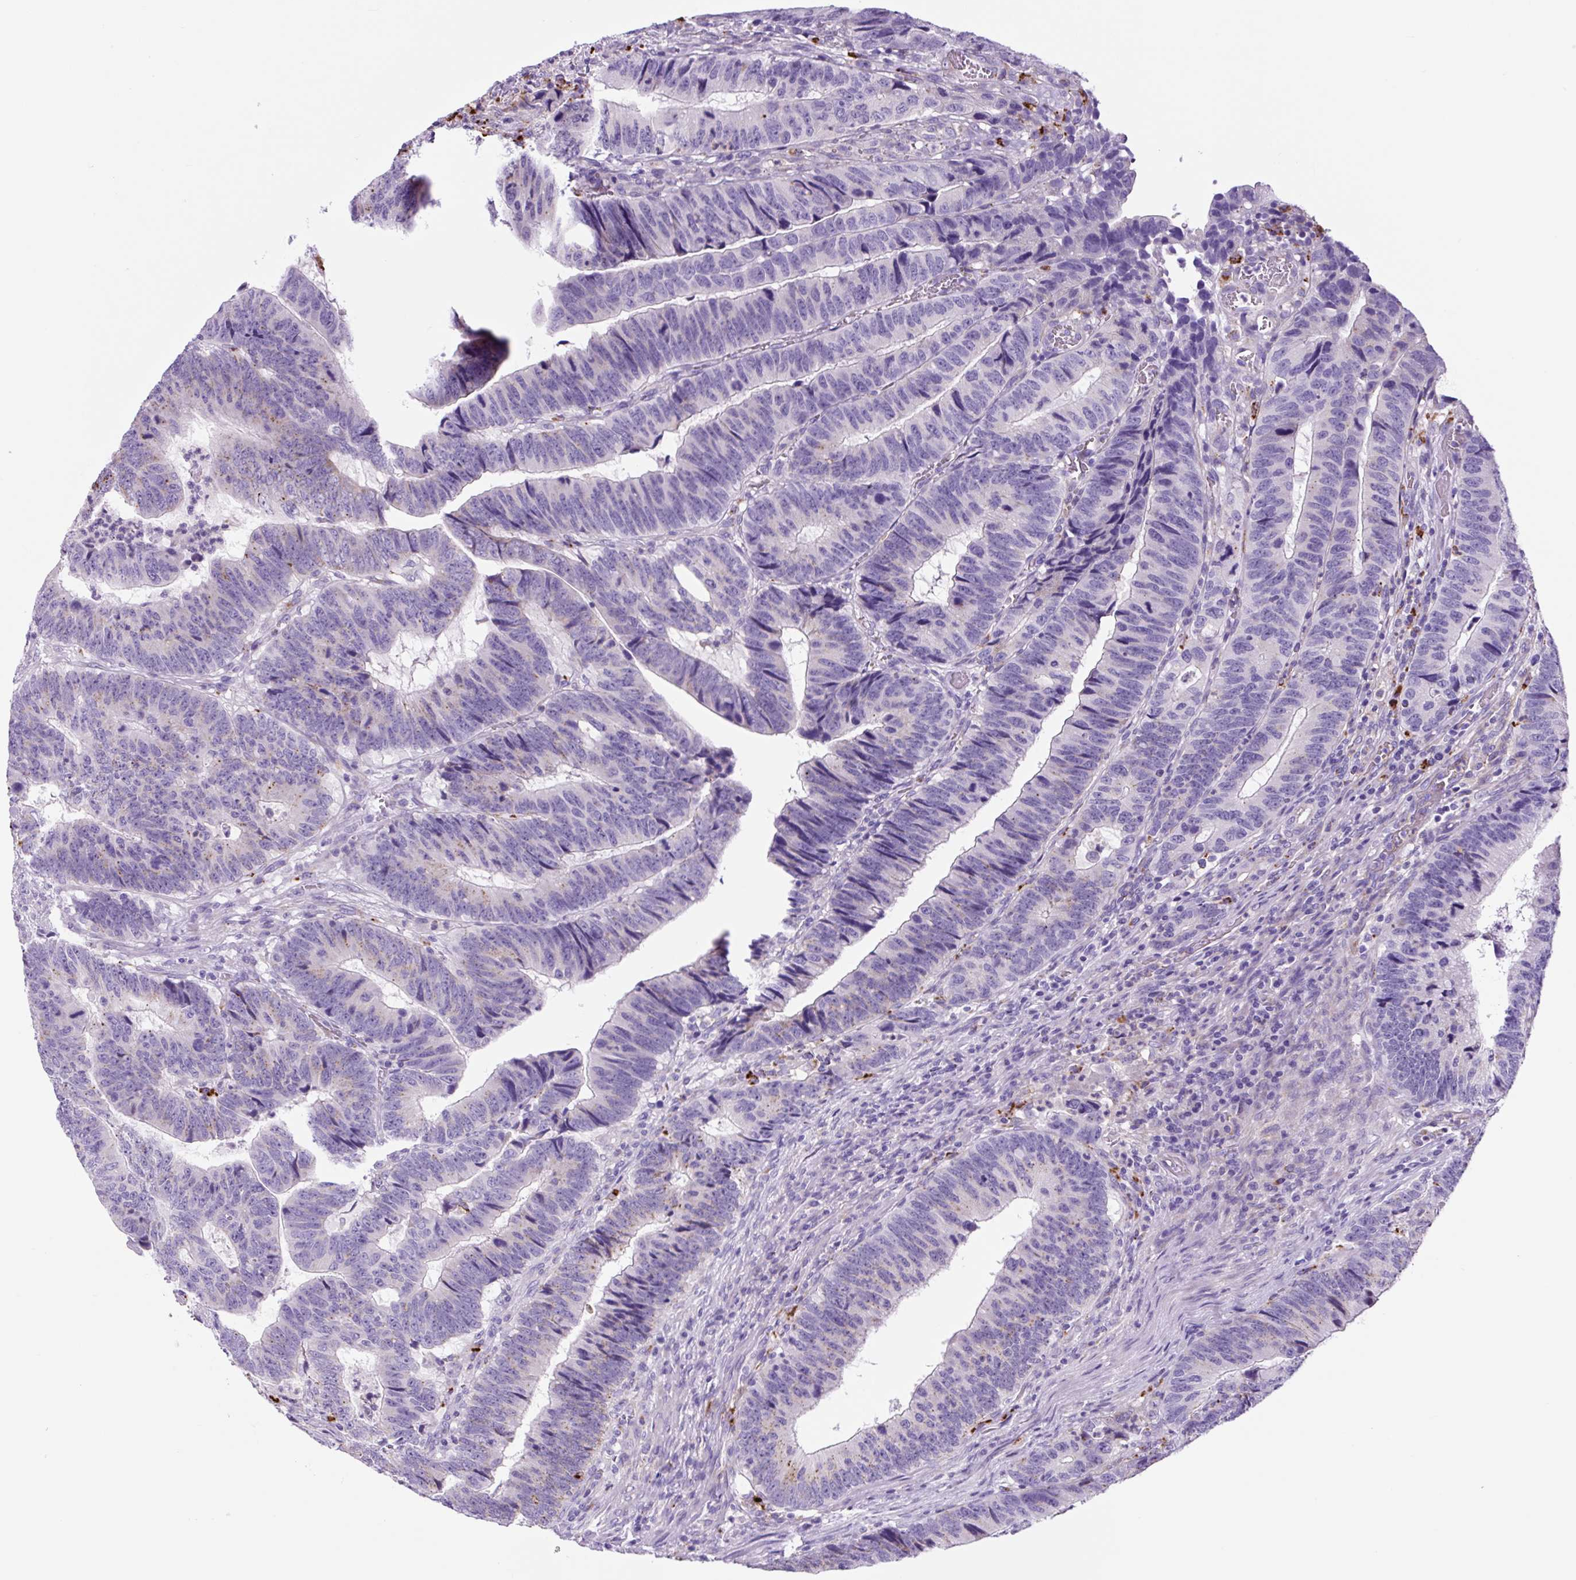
{"staining": {"intensity": "negative", "quantity": "none", "location": "none"}, "tissue": "colorectal cancer", "cell_type": "Tumor cells", "image_type": "cancer", "snomed": [{"axis": "morphology", "description": "Adenocarcinoma, NOS"}, {"axis": "topography", "description": "Colon"}], "caption": "High power microscopy photomicrograph of an immunohistochemistry histopathology image of colorectal cancer (adenocarcinoma), revealing no significant staining in tumor cells.", "gene": "LCN10", "patient": {"sex": "male", "age": 62}}